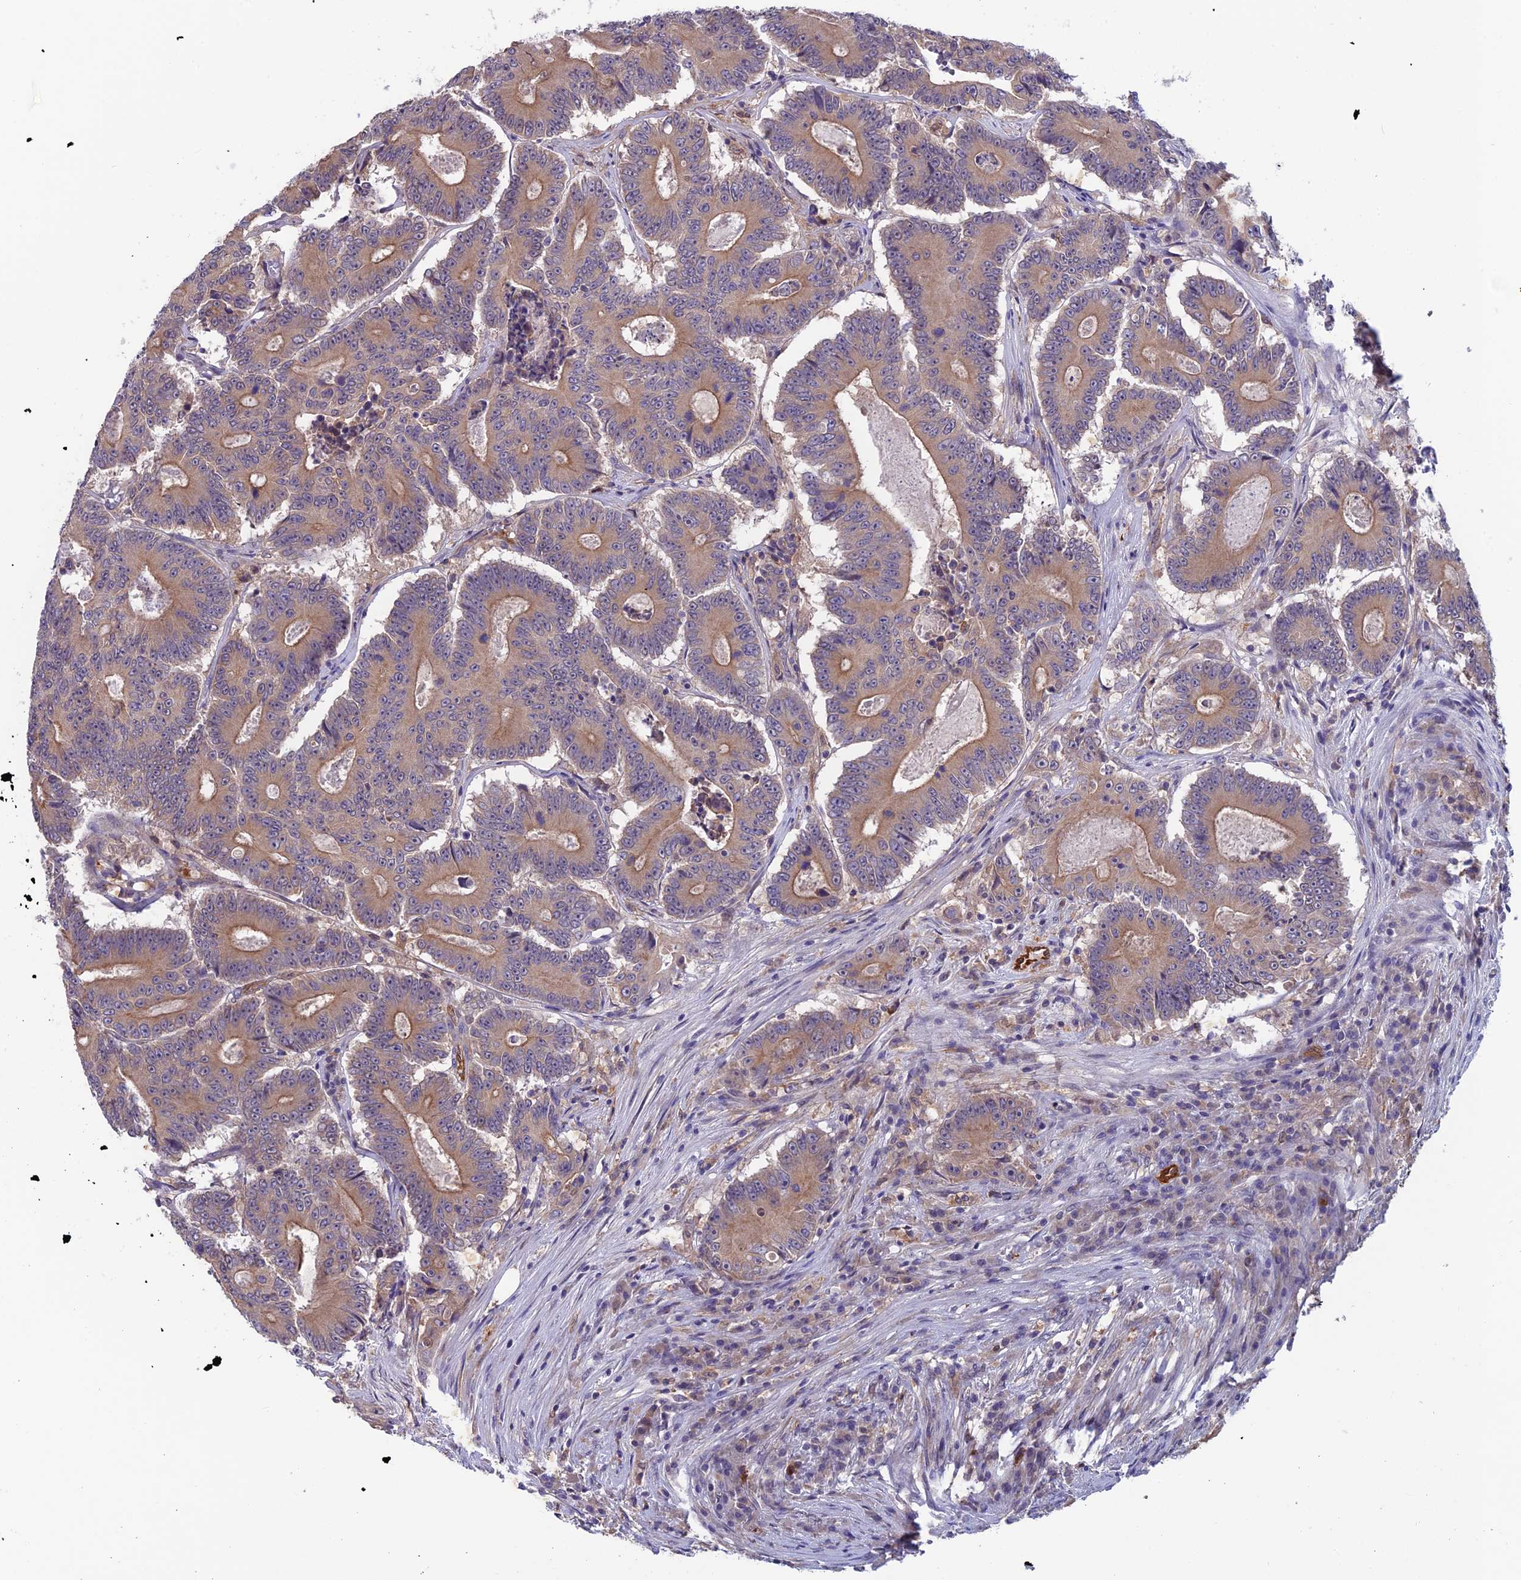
{"staining": {"intensity": "moderate", "quantity": "25%-75%", "location": "cytoplasmic/membranous"}, "tissue": "colorectal cancer", "cell_type": "Tumor cells", "image_type": "cancer", "snomed": [{"axis": "morphology", "description": "Adenocarcinoma, NOS"}, {"axis": "topography", "description": "Colon"}], "caption": "Protein staining demonstrates moderate cytoplasmic/membranous positivity in approximately 25%-75% of tumor cells in colorectal cancer.", "gene": "MAST2", "patient": {"sex": "male", "age": 83}}